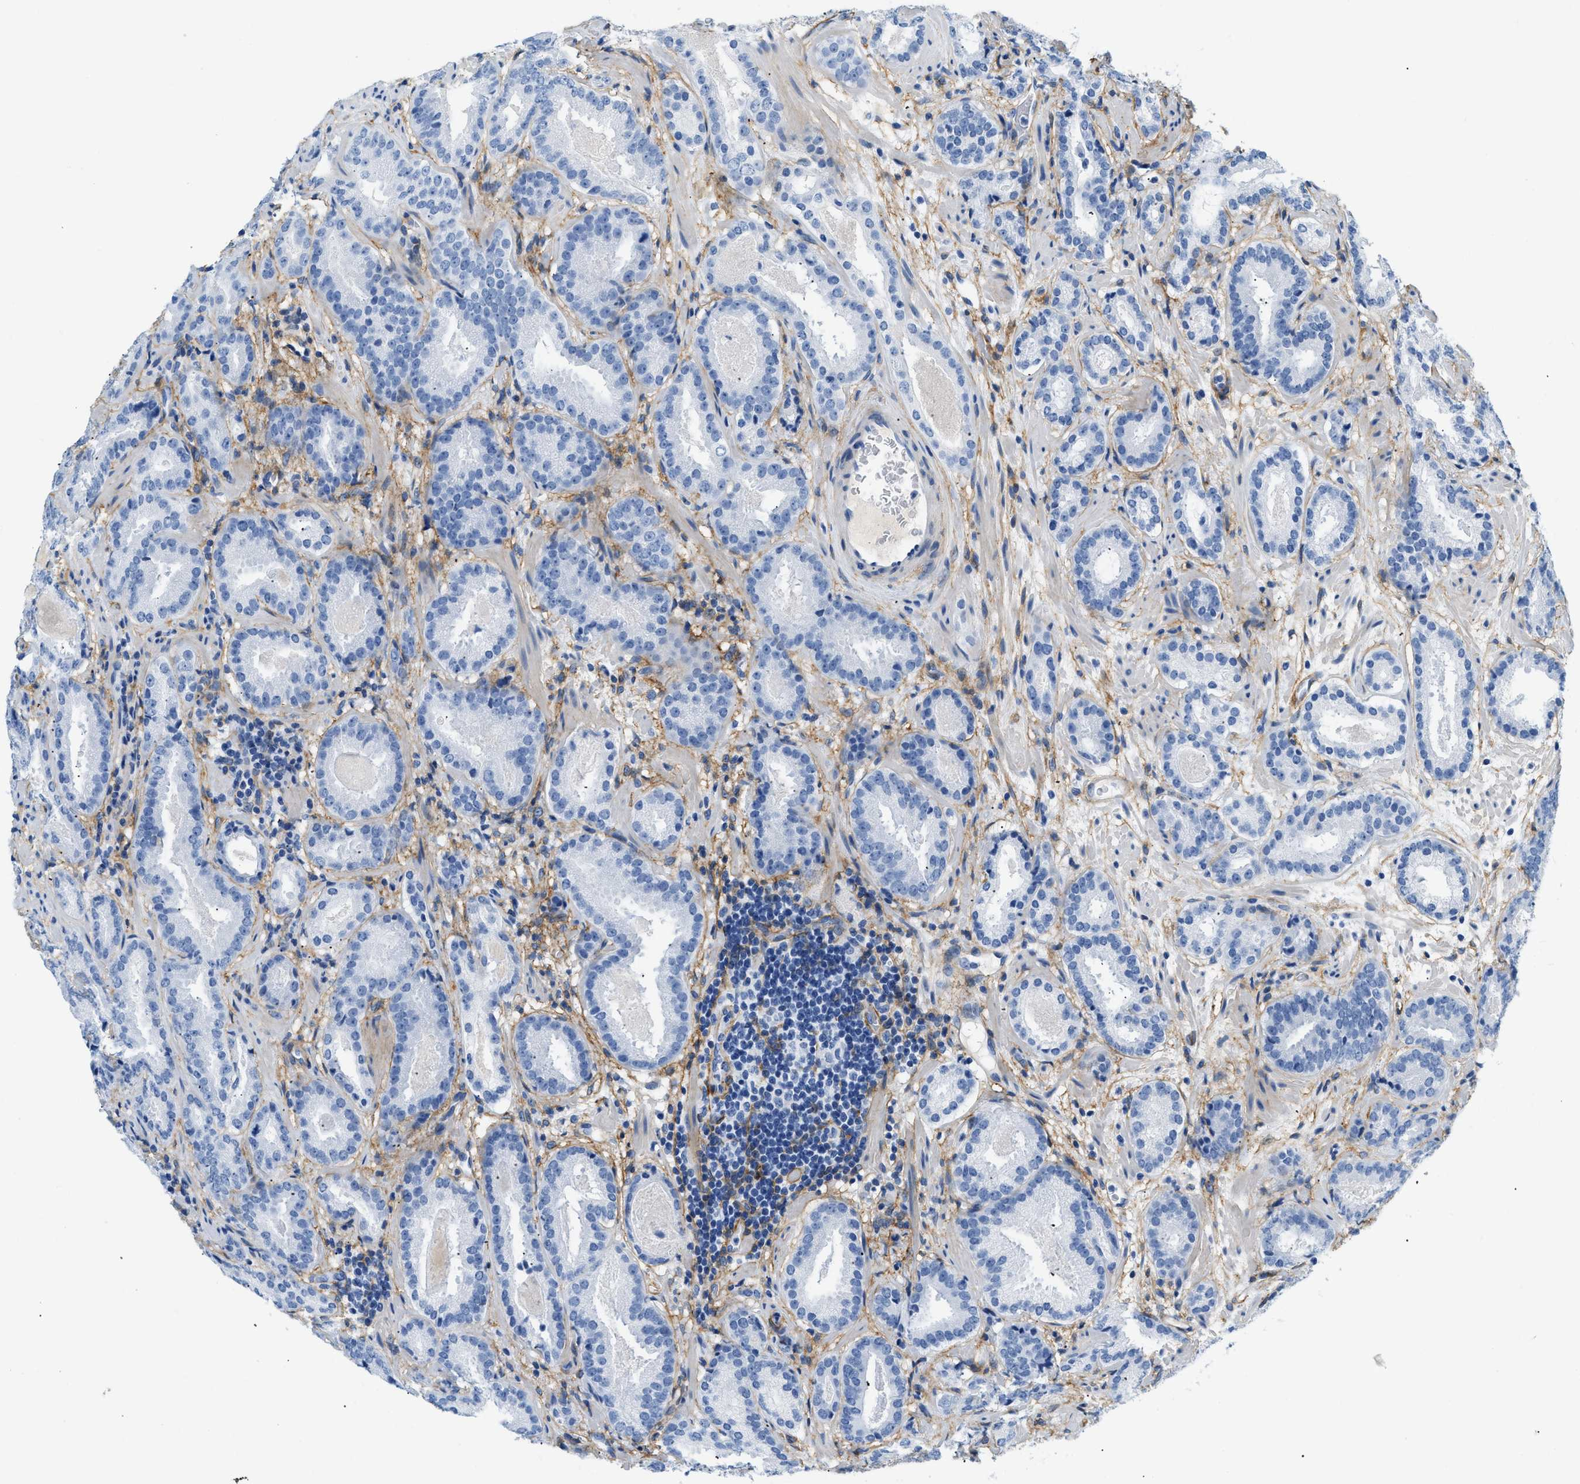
{"staining": {"intensity": "negative", "quantity": "none", "location": "none"}, "tissue": "prostate cancer", "cell_type": "Tumor cells", "image_type": "cancer", "snomed": [{"axis": "morphology", "description": "Adenocarcinoma, Low grade"}, {"axis": "topography", "description": "Prostate"}], "caption": "This is an immunohistochemistry photomicrograph of human prostate low-grade adenocarcinoma. There is no positivity in tumor cells.", "gene": "PDGFRB", "patient": {"sex": "male", "age": 69}}